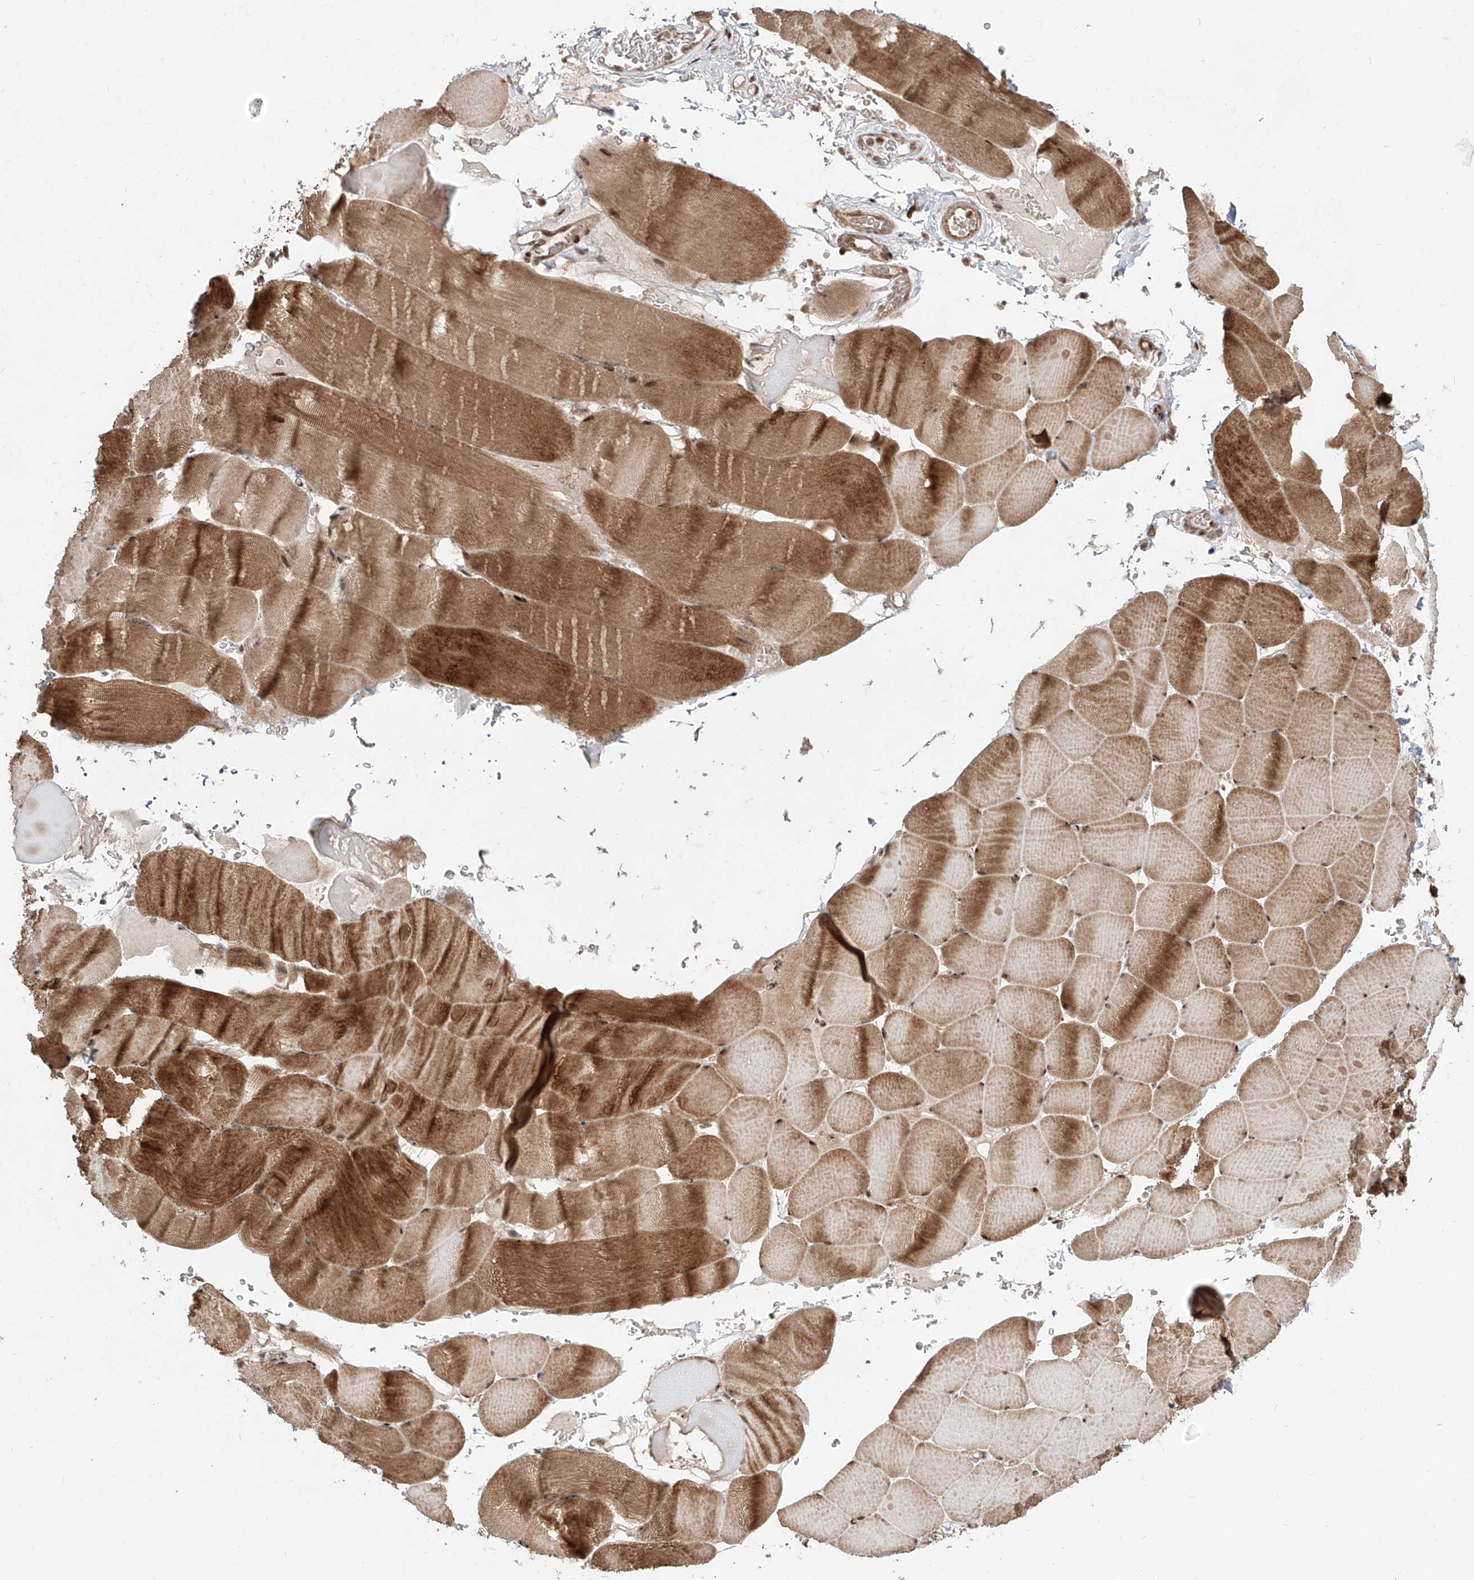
{"staining": {"intensity": "strong", "quantity": ">75%", "location": "cytoplasmic/membranous,nuclear"}, "tissue": "skeletal muscle", "cell_type": "Myocytes", "image_type": "normal", "snomed": [{"axis": "morphology", "description": "Normal tissue, NOS"}, {"axis": "topography", "description": "Skeletal muscle"}], "caption": "This photomicrograph demonstrates IHC staining of benign human skeletal muscle, with high strong cytoplasmic/membranous,nuclear positivity in approximately >75% of myocytes.", "gene": "ZNF710", "patient": {"sex": "male", "age": 62}}